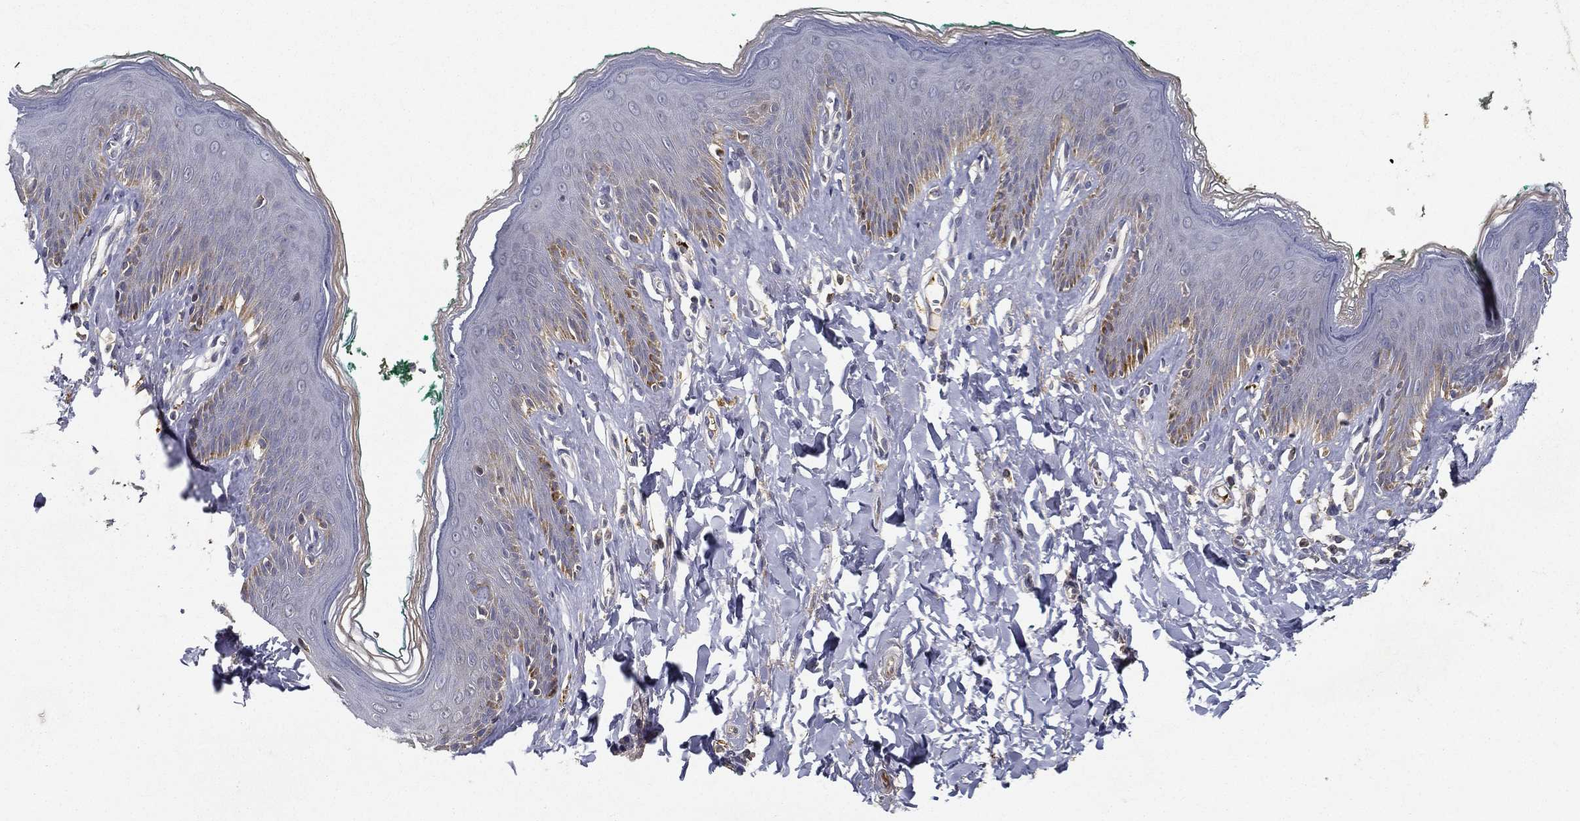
{"staining": {"intensity": "negative", "quantity": "none", "location": "none"}, "tissue": "skin", "cell_type": "Epidermal cells", "image_type": "normal", "snomed": [{"axis": "morphology", "description": "Normal tissue, NOS"}, {"axis": "topography", "description": "Vulva"}], "caption": "Immunohistochemistry of benign skin demonstrates no positivity in epidermal cells.", "gene": "MT", "patient": {"sex": "female", "age": 66}}